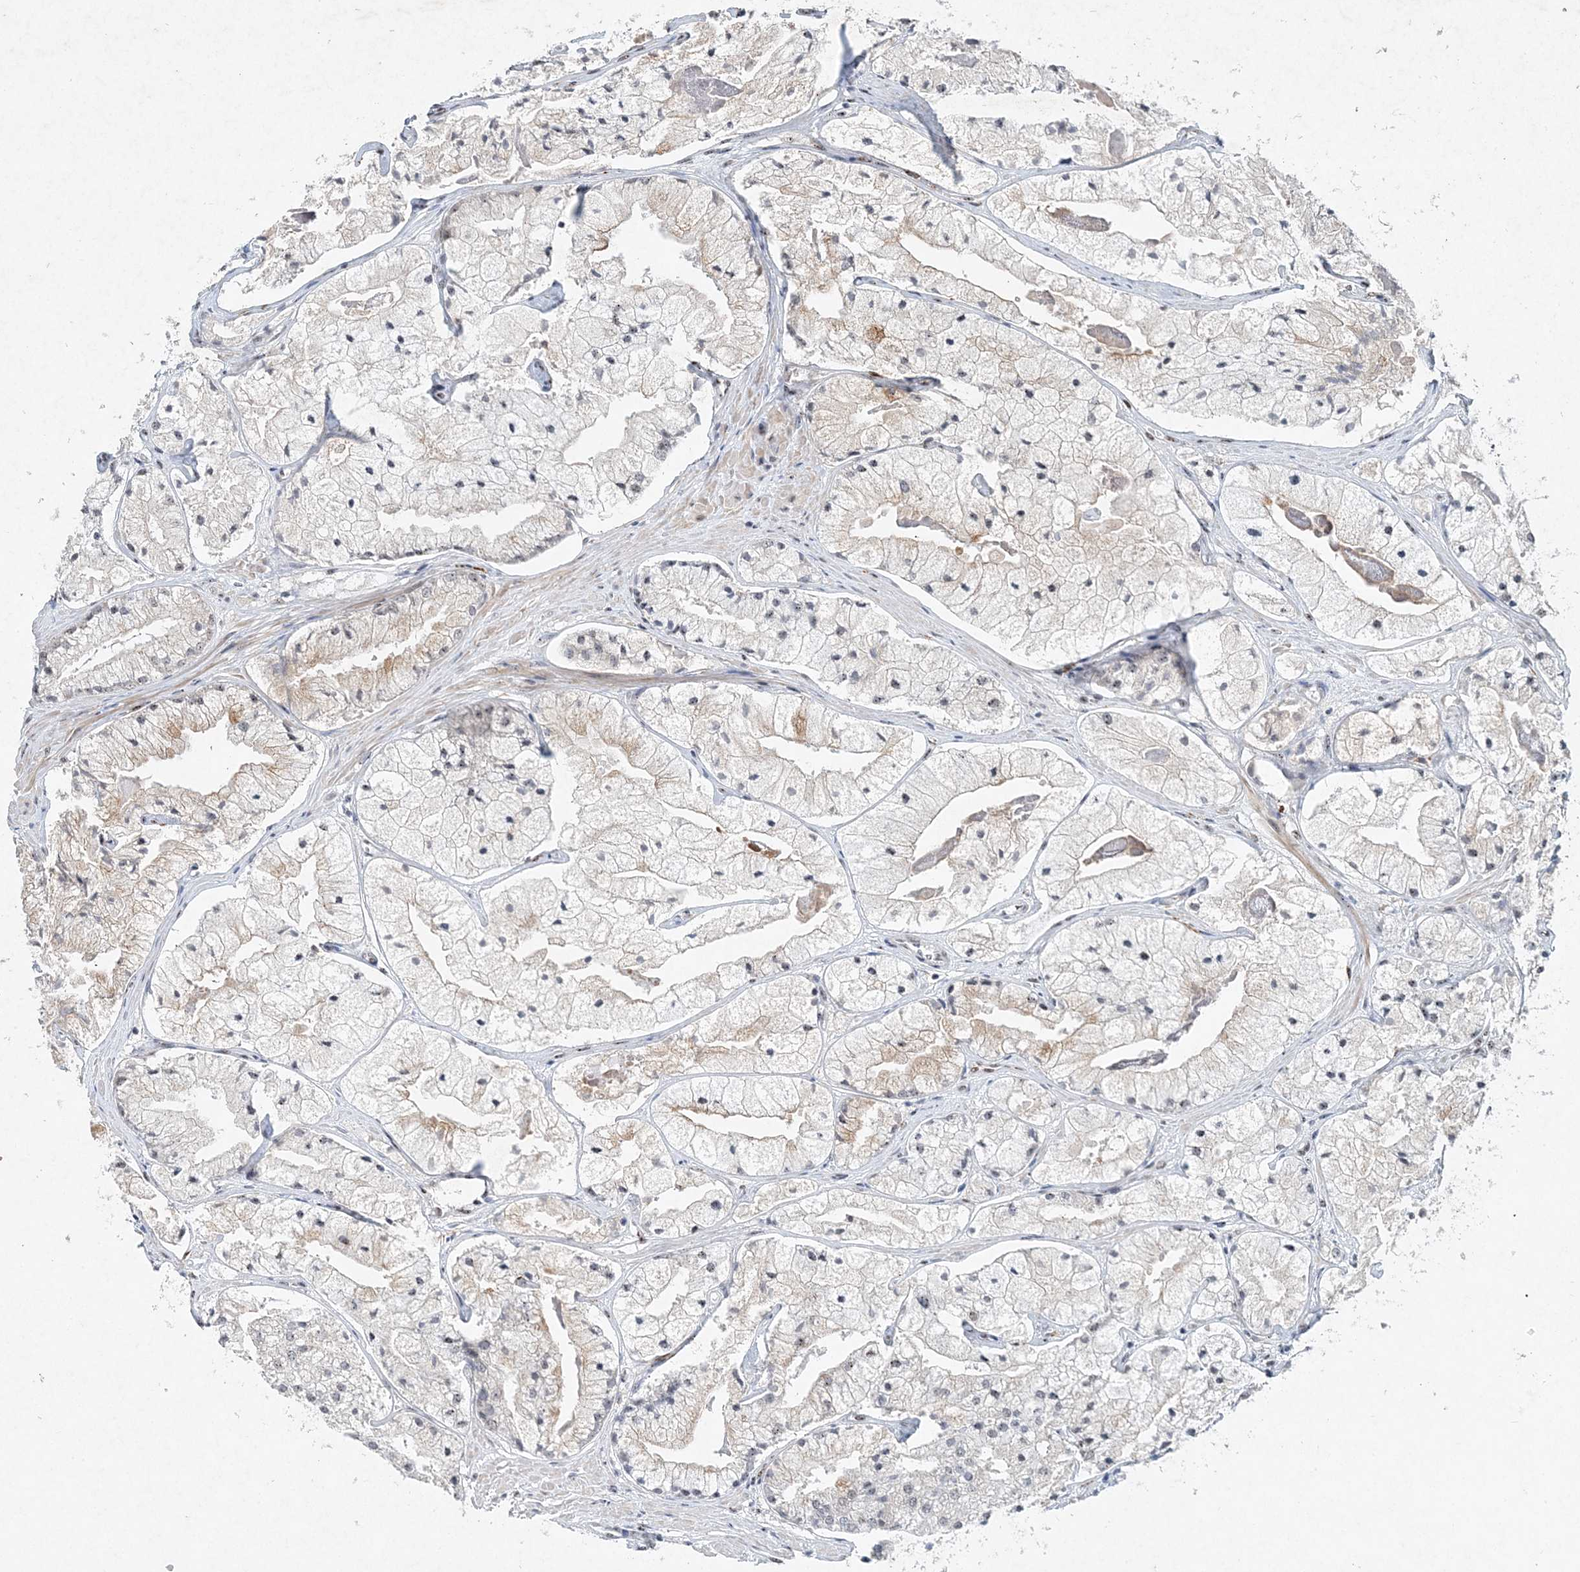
{"staining": {"intensity": "weak", "quantity": "25%-75%", "location": "cytoplasmic/membranous"}, "tissue": "prostate cancer", "cell_type": "Tumor cells", "image_type": "cancer", "snomed": [{"axis": "morphology", "description": "Adenocarcinoma, High grade"}, {"axis": "topography", "description": "Prostate"}], "caption": "Immunohistochemistry of prostate cancer (high-grade adenocarcinoma) demonstrates low levels of weak cytoplasmic/membranous expression in about 25%-75% of tumor cells. Nuclei are stained in blue.", "gene": "GIN1", "patient": {"sex": "male", "age": 50}}